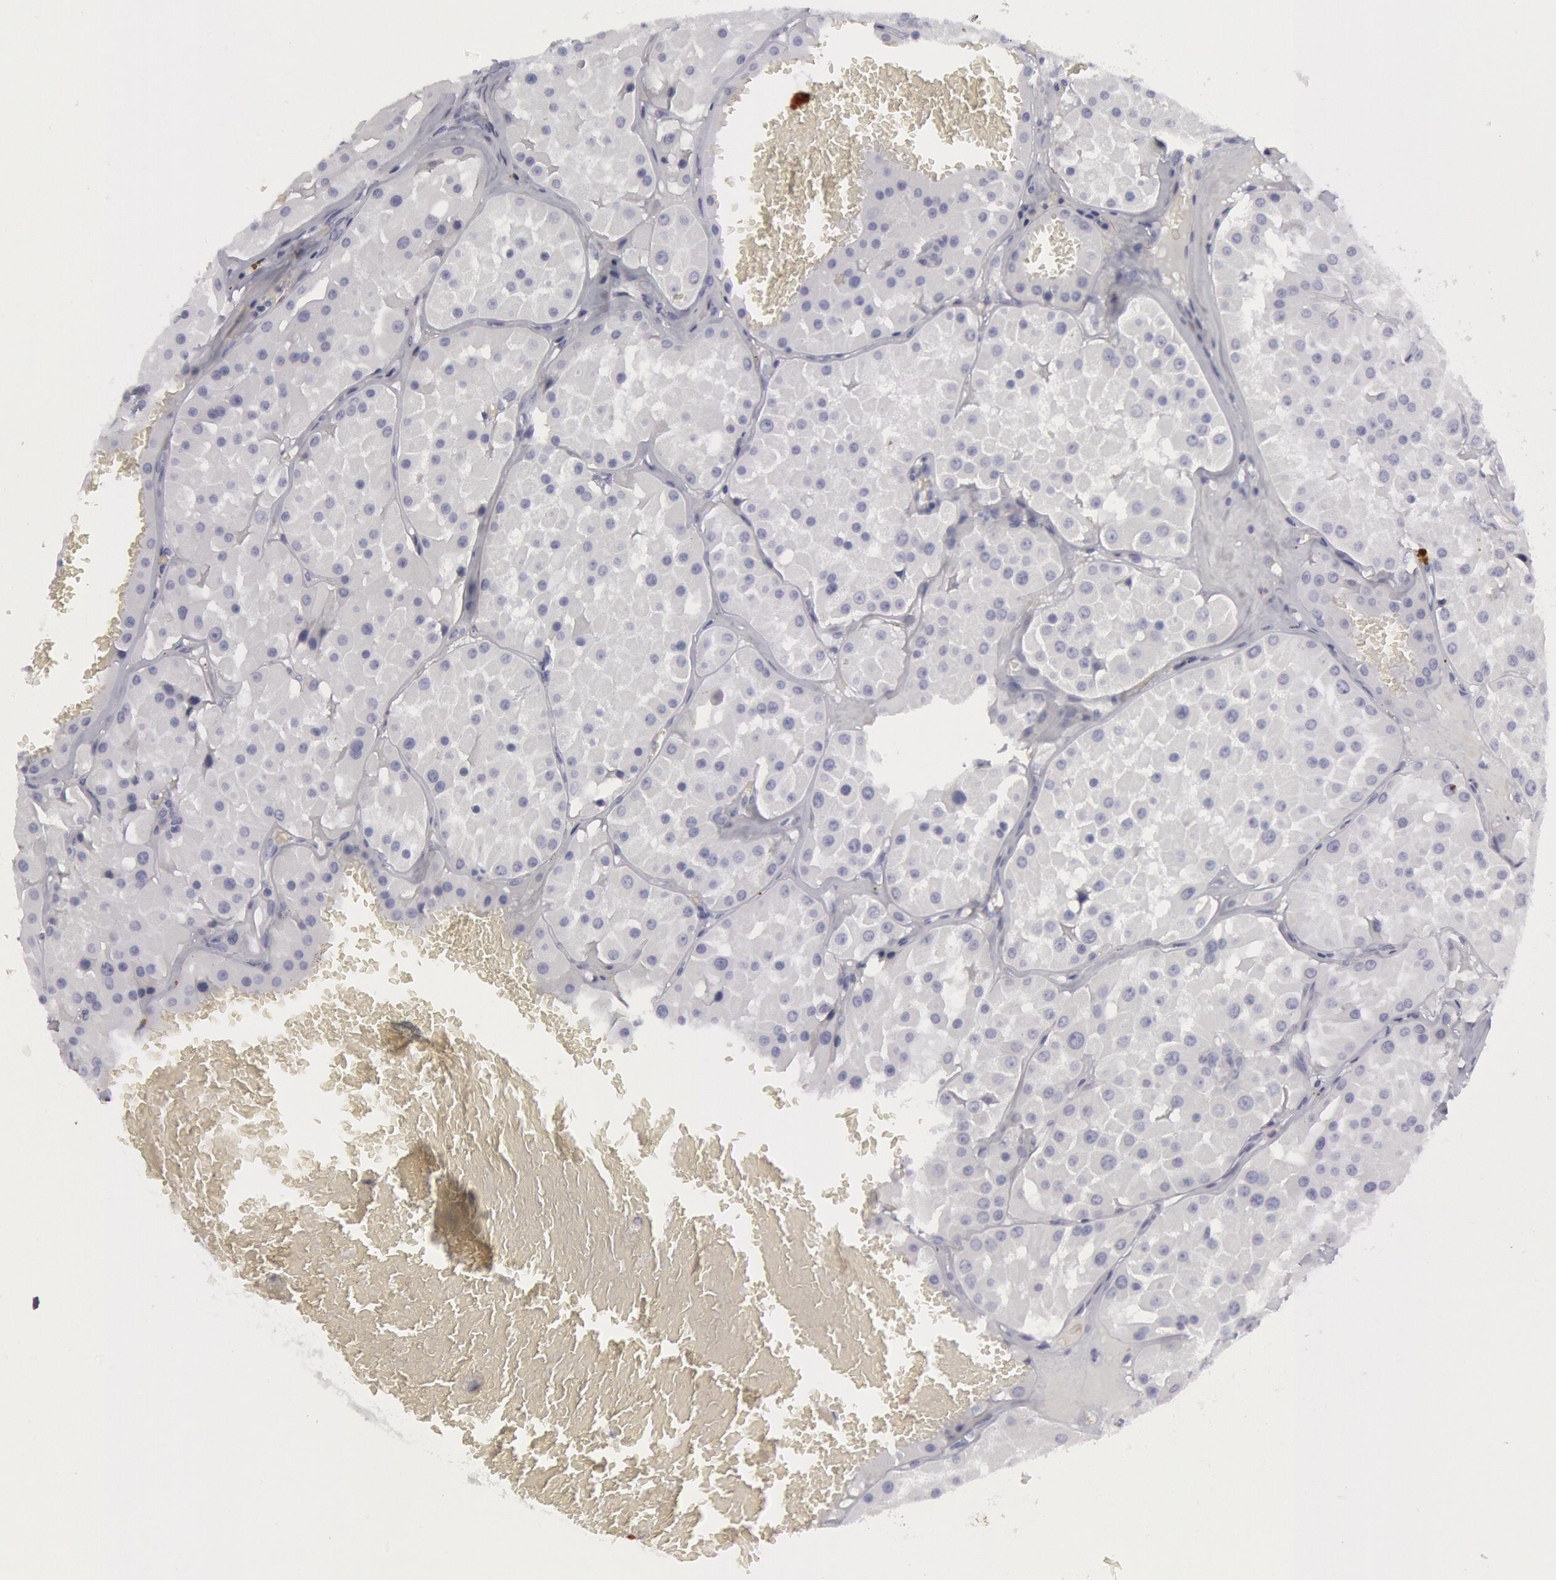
{"staining": {"intensity": "negative", "quantity": "none", "location": "none"}, "tissue": "renal cancer", "cell_type": "Tumor cells", "image_type": "cancer", "snomed": [{"axis": "morphology", "description": "Adenocarcinoma, uncertain malignant potential"}, {"axis": "topography", "description": "Kidney"}], "caption": "There is no significant positivity in tumor cells of renal cancer (adenocarcinoma,  uncertain malignant potential).", "gene": "FHL1", "patient": {"sex": "male", "age": 63}}